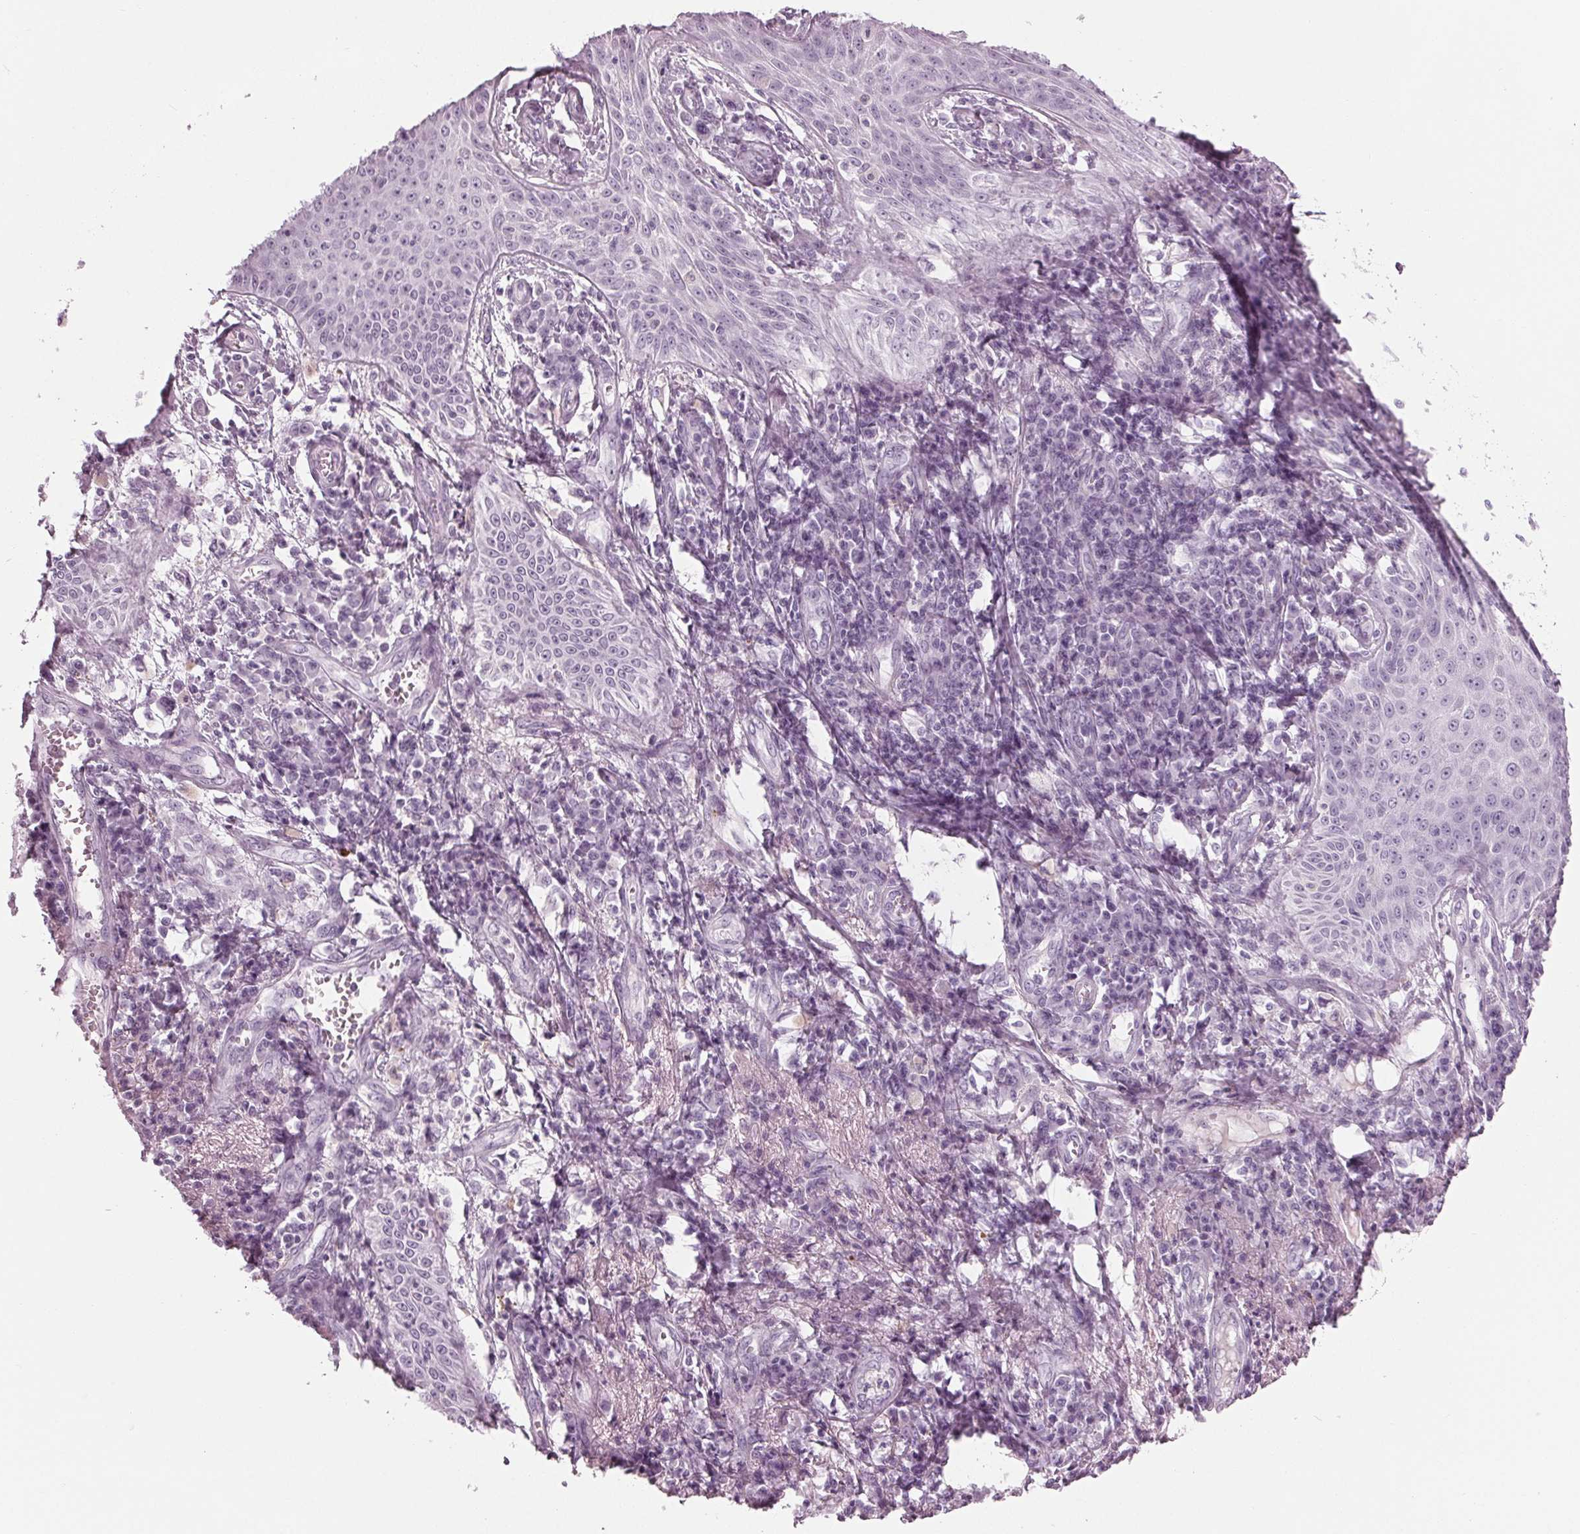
{"staining": {"intensity": "negative", "quantity": "none", "location": "none"}, "tissue": "skin cancer", "cell_type": "Tumor cells", "image_type": "cancer", "snomed": [{"axis": "morphology", "description": "Squamous cell carcinoma, NOS"}, {"axis": "topography", "description": "Skin"}], "caption": "High magnification brightfield microscopy of squamous cell carcinoma (skin) stained with DAB (3,3'-diaminobenzidine) (brown) and counterstained with hematoxylin (blue): tumor cells show no significant positivity.", "gene": "CYP3A43", "patient": {"sex": "male", "age": 70}}